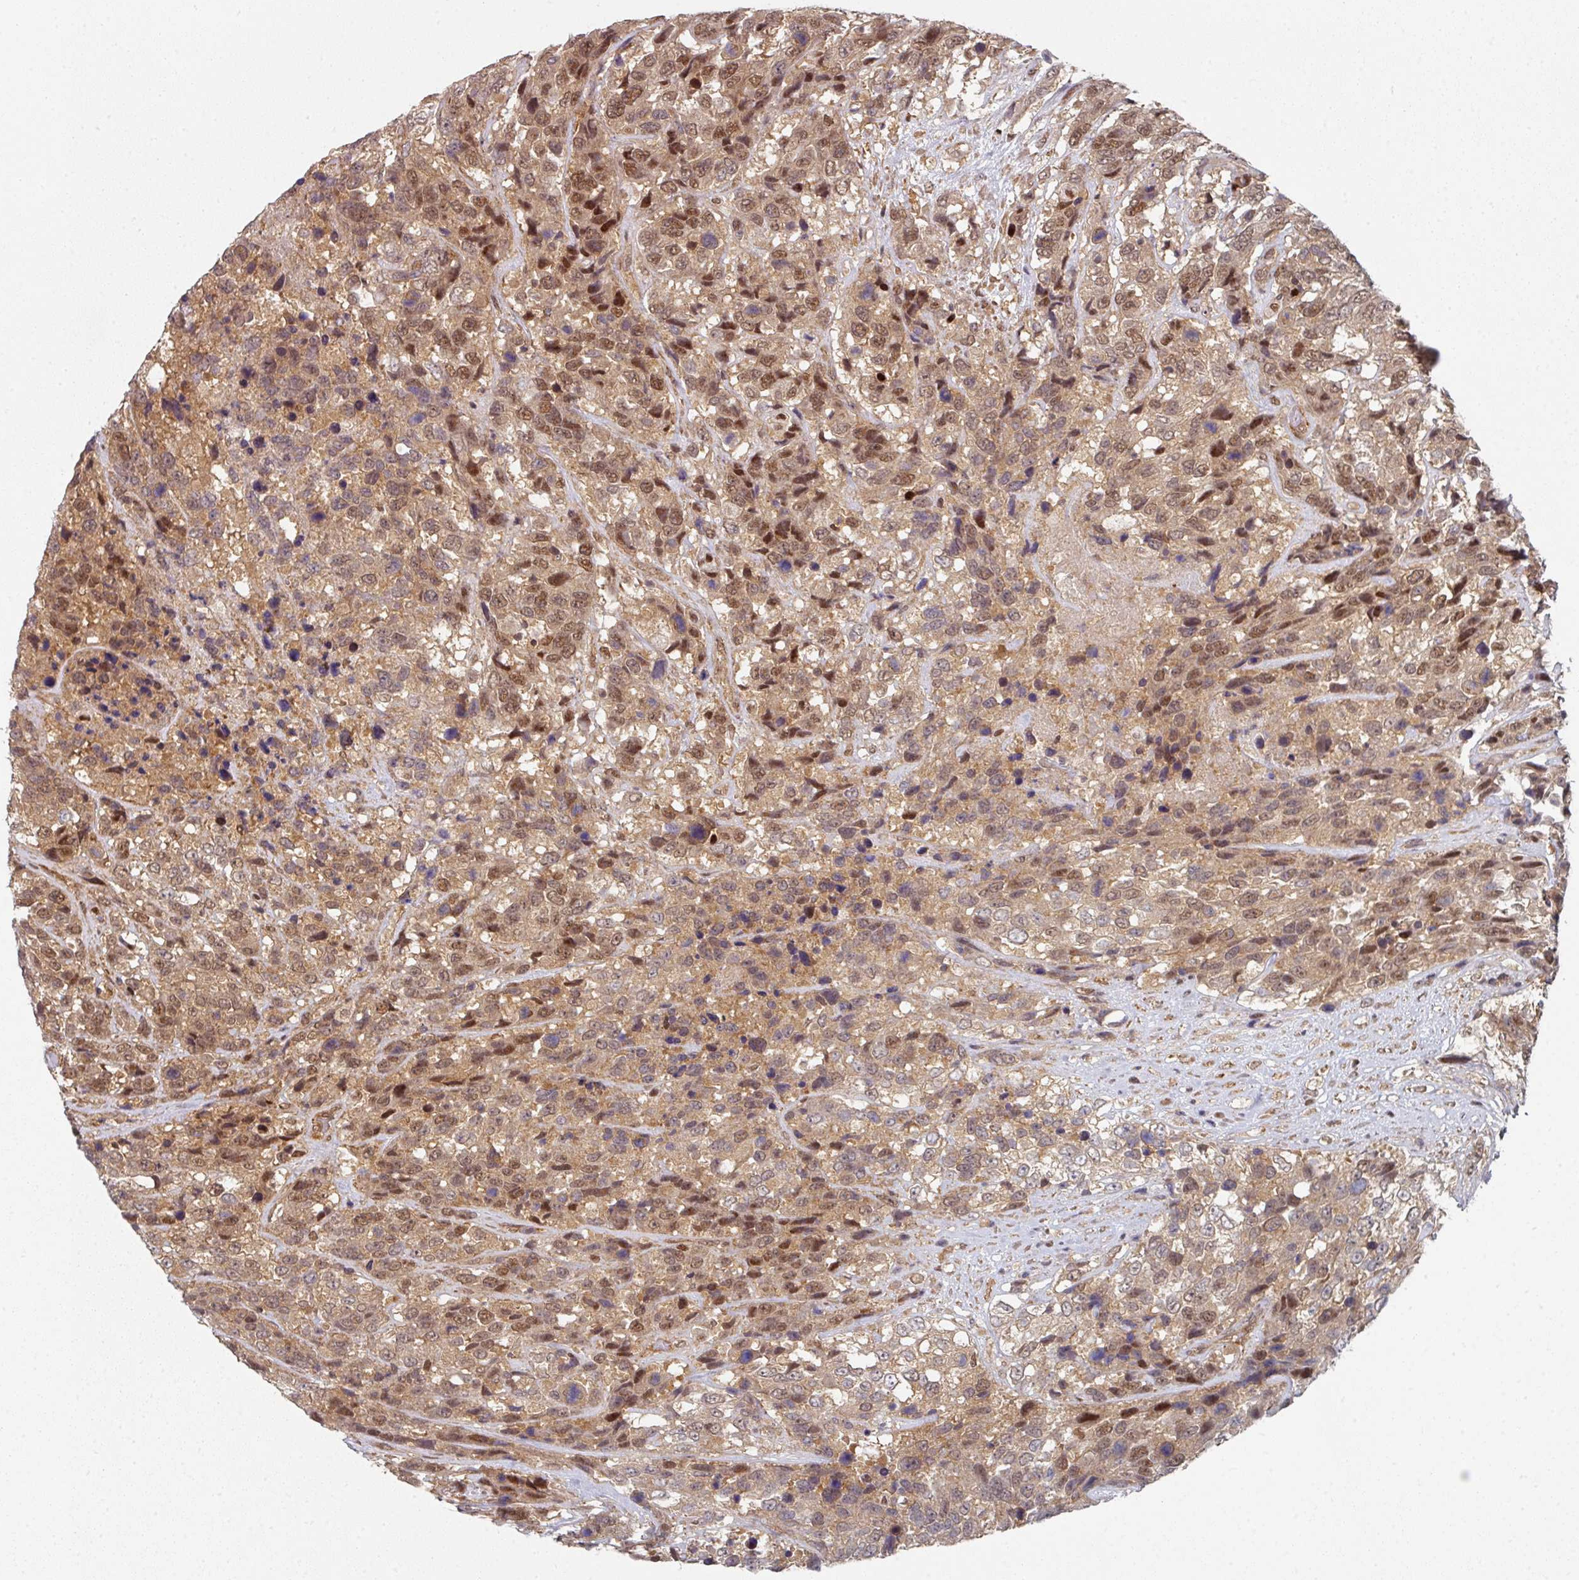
{"staining": {"intensity": "moderate", "quantity": ">75%", "location": "cytoplasmic/membranous,nuclear"}, "tissue": "urothelial cancer", "cell_type": "Tumor cells", "image_type": "cancer", "snomed": [{"axis": "morphology", "description": "Urothelial carcinoma, High grade"}, {"axis": "topography", "description": "Urinary bladder"}], "caption": "Protein staining of urothelial cancer tissue demonstrates moderate cytoplasmic/membranous and nuclear staining in about >75% of tumor cells.", "gene": "PSME3IP1", "patient": {"sex": "female", "age": 70}}